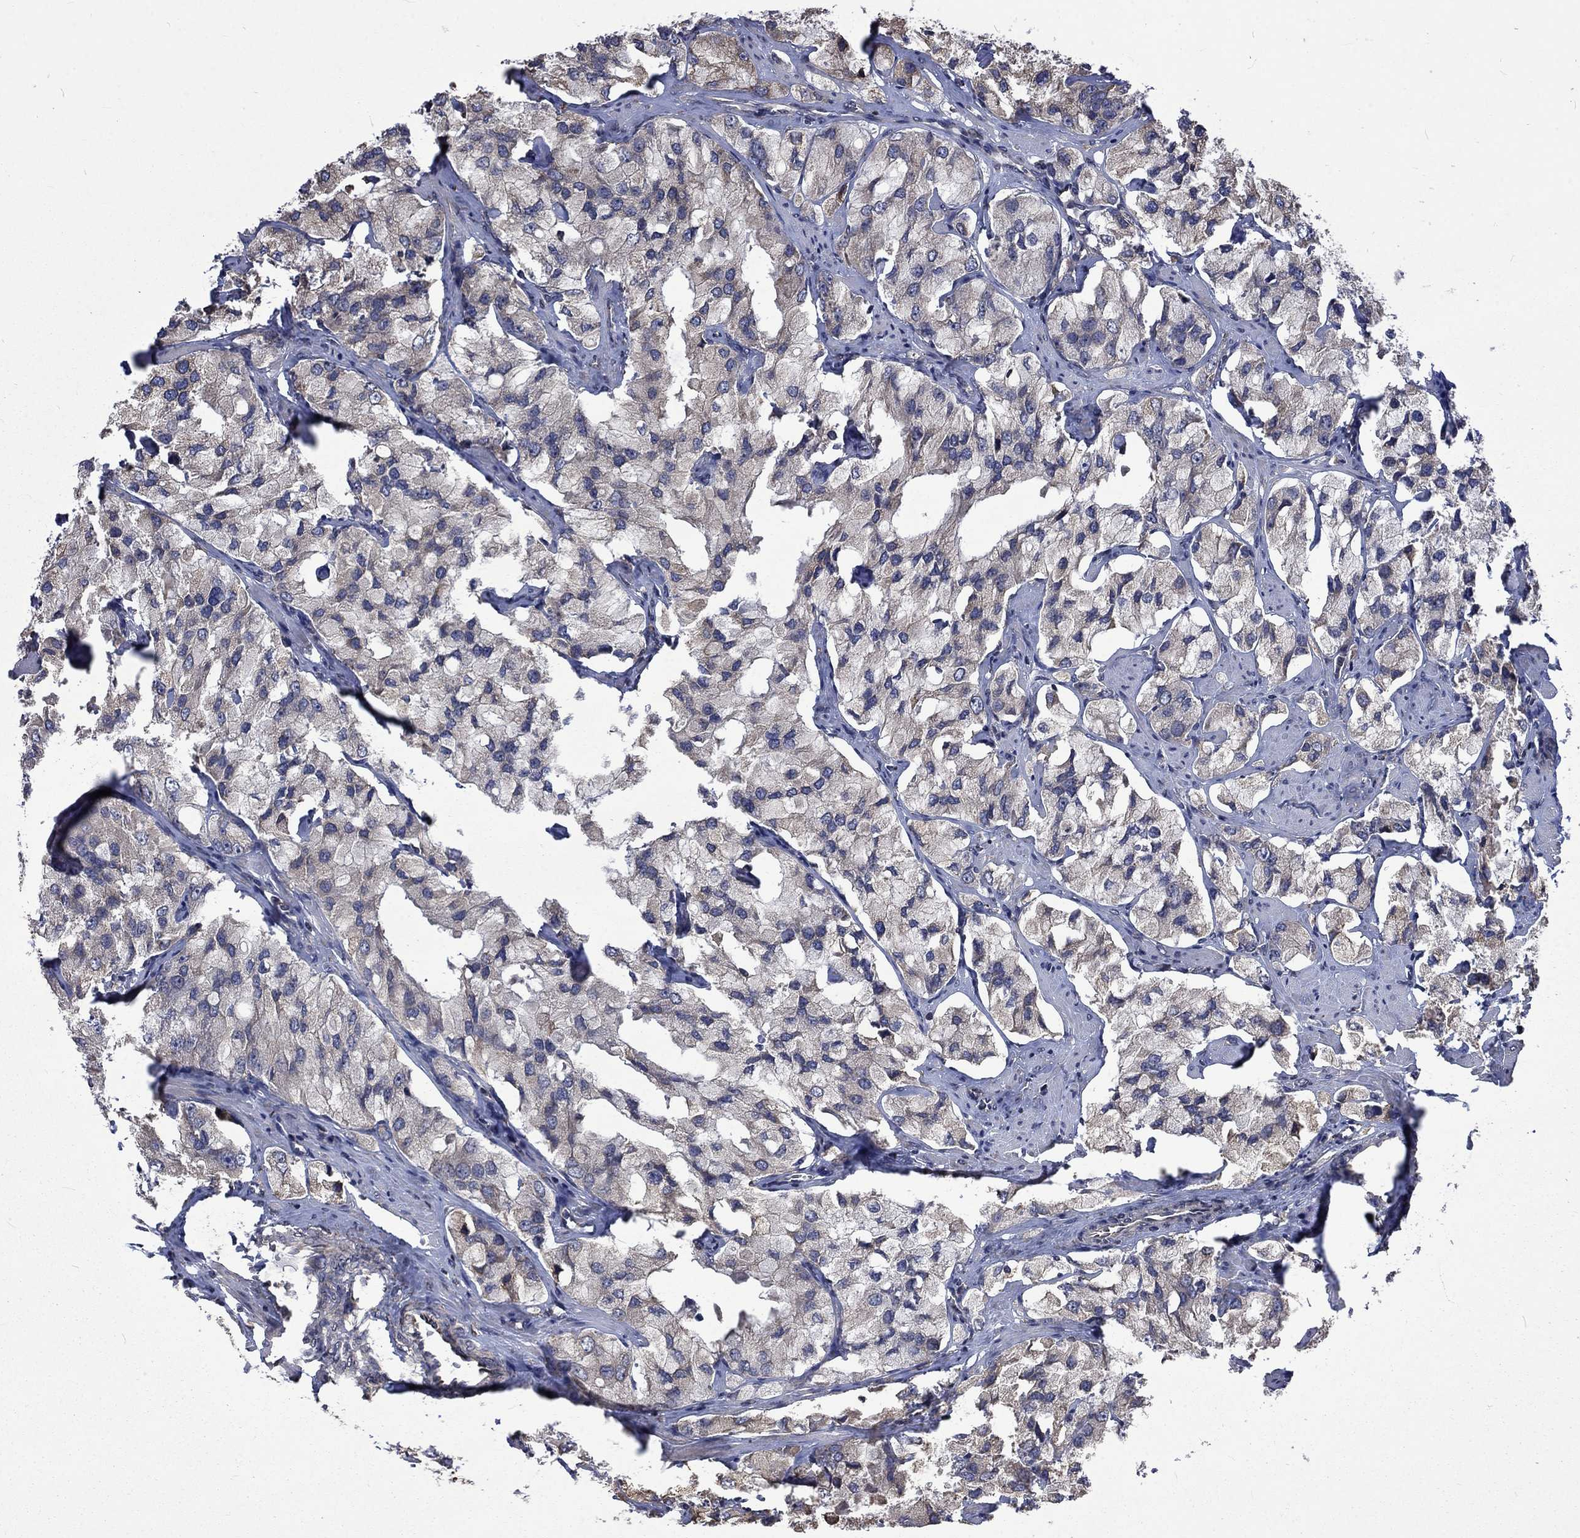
{"staining": {"intensity": "weak", "quantity": ">75%", "location": "cytoplasmic/membranous"}, "tissue": "prostate cancer", "cell_type": "Tumor cells", "image_type": "cancer", "snomed": [{"axis": "morphology", "description": "Adenocarcinoma, NOS"}, {"axis": "topography", "description": "Prostate and seminal vesicle, NOS"}, {"axis": "topography", "description": "Prostate"}], "caption": "The image displays staining of prostate cancer (adenocarcinoma), revealing weak cytoplasmic/membranous protein positivity (brown color) within tumor cells.", "gene": "ESRRA", "patient": {"sex": "male", "age": 64}}